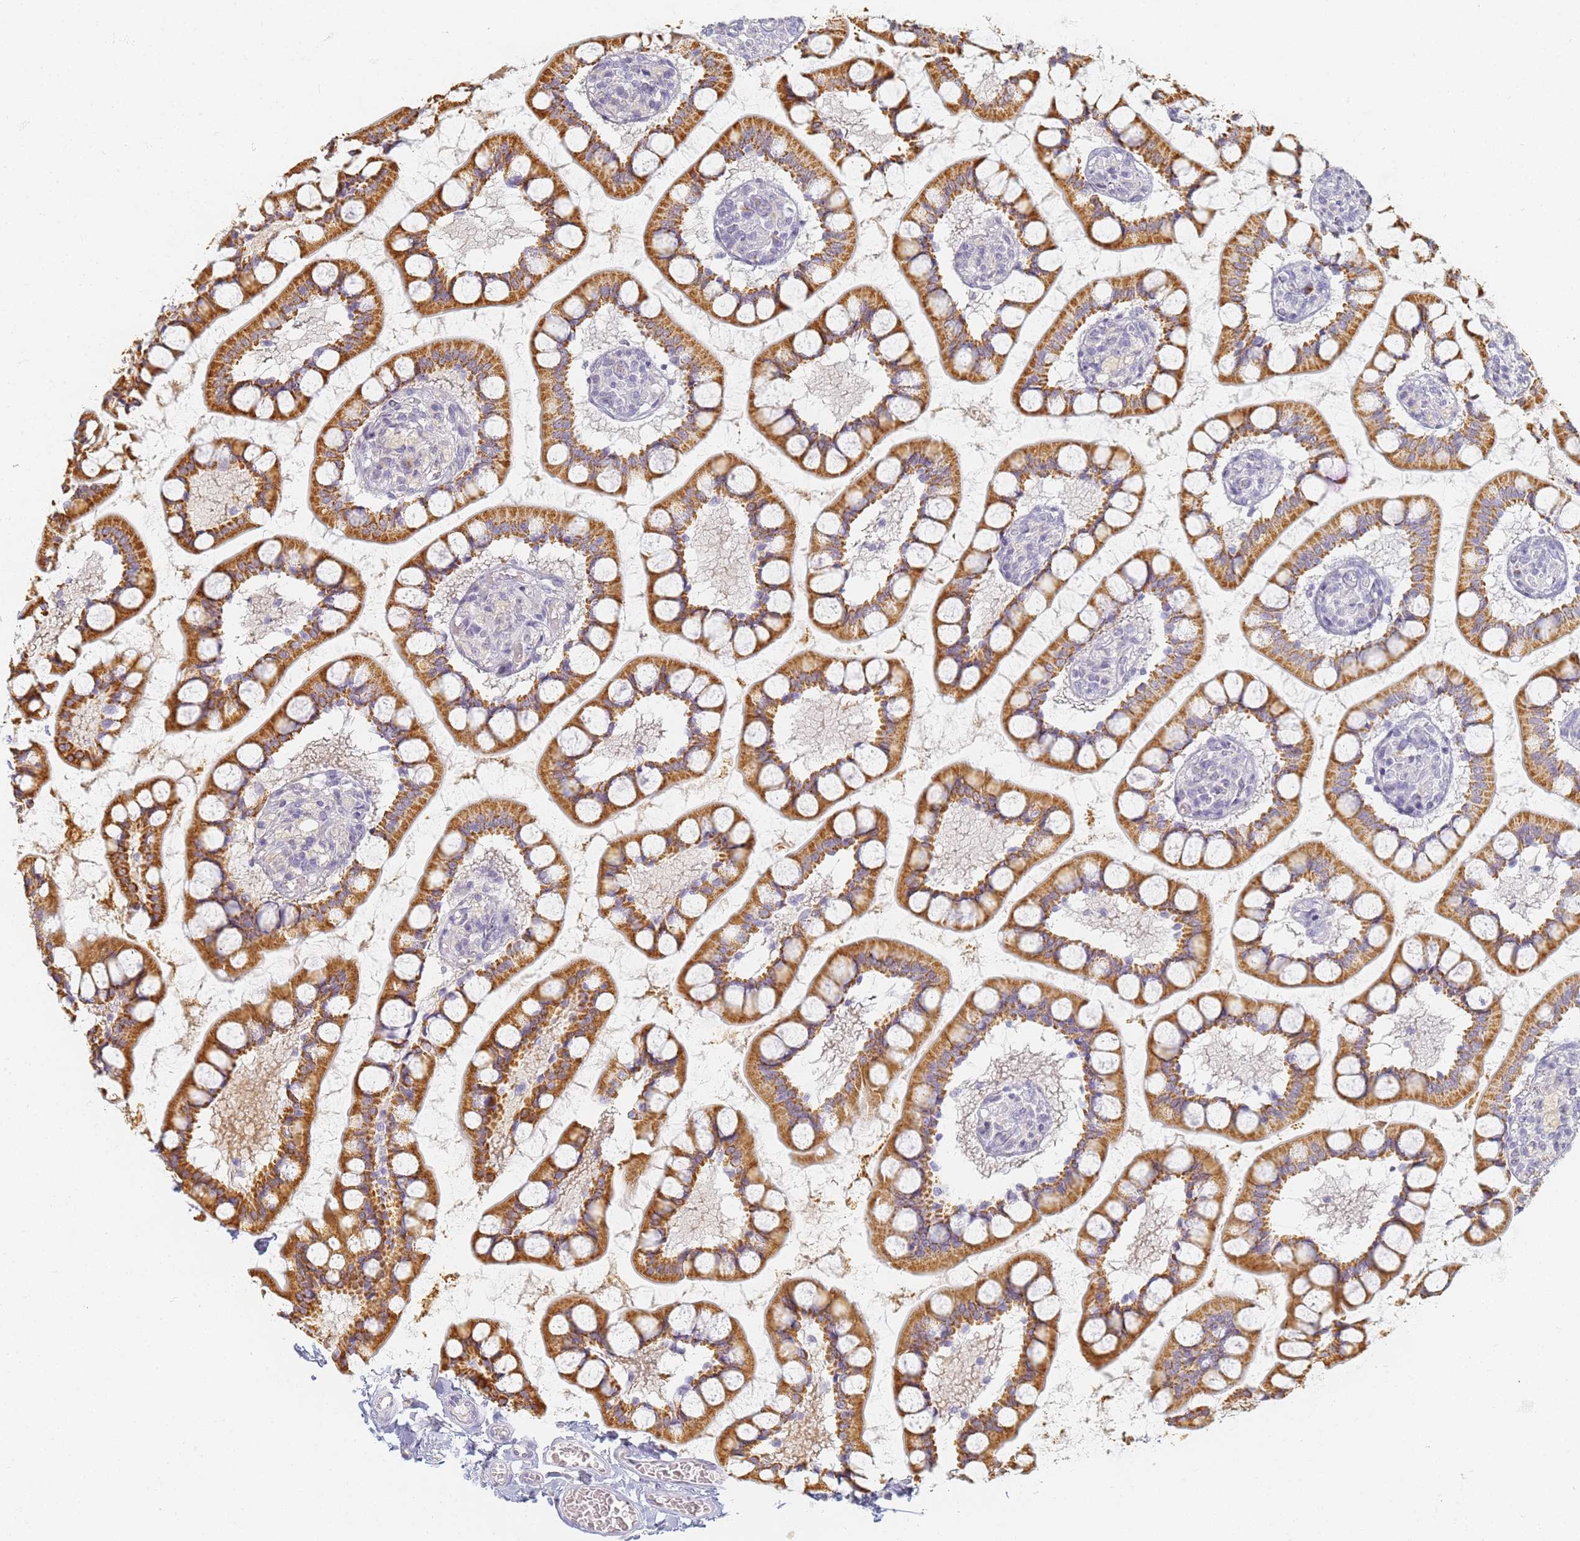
{"staining": {"intensity": "strong", "quantity": ">75%", "location": "cytoplasmic/membranous"}, "tissue": "small intestine", "cell_type": "Glandular cells", "image_type": "normal", "snomed": [{"axis": "morphology", "description": "Normal tissue, NOS"}, {"axis": "topography", "description": "Small intestine"}], "caption": "Brown immunohistochemical staining in unremarkable human small intestine displays strong cytoplasmic/membranous expression in approximately >75% of glandular cells.", "gene": "SLC38A9", "patient": {"sex": "male", "age": 52}}